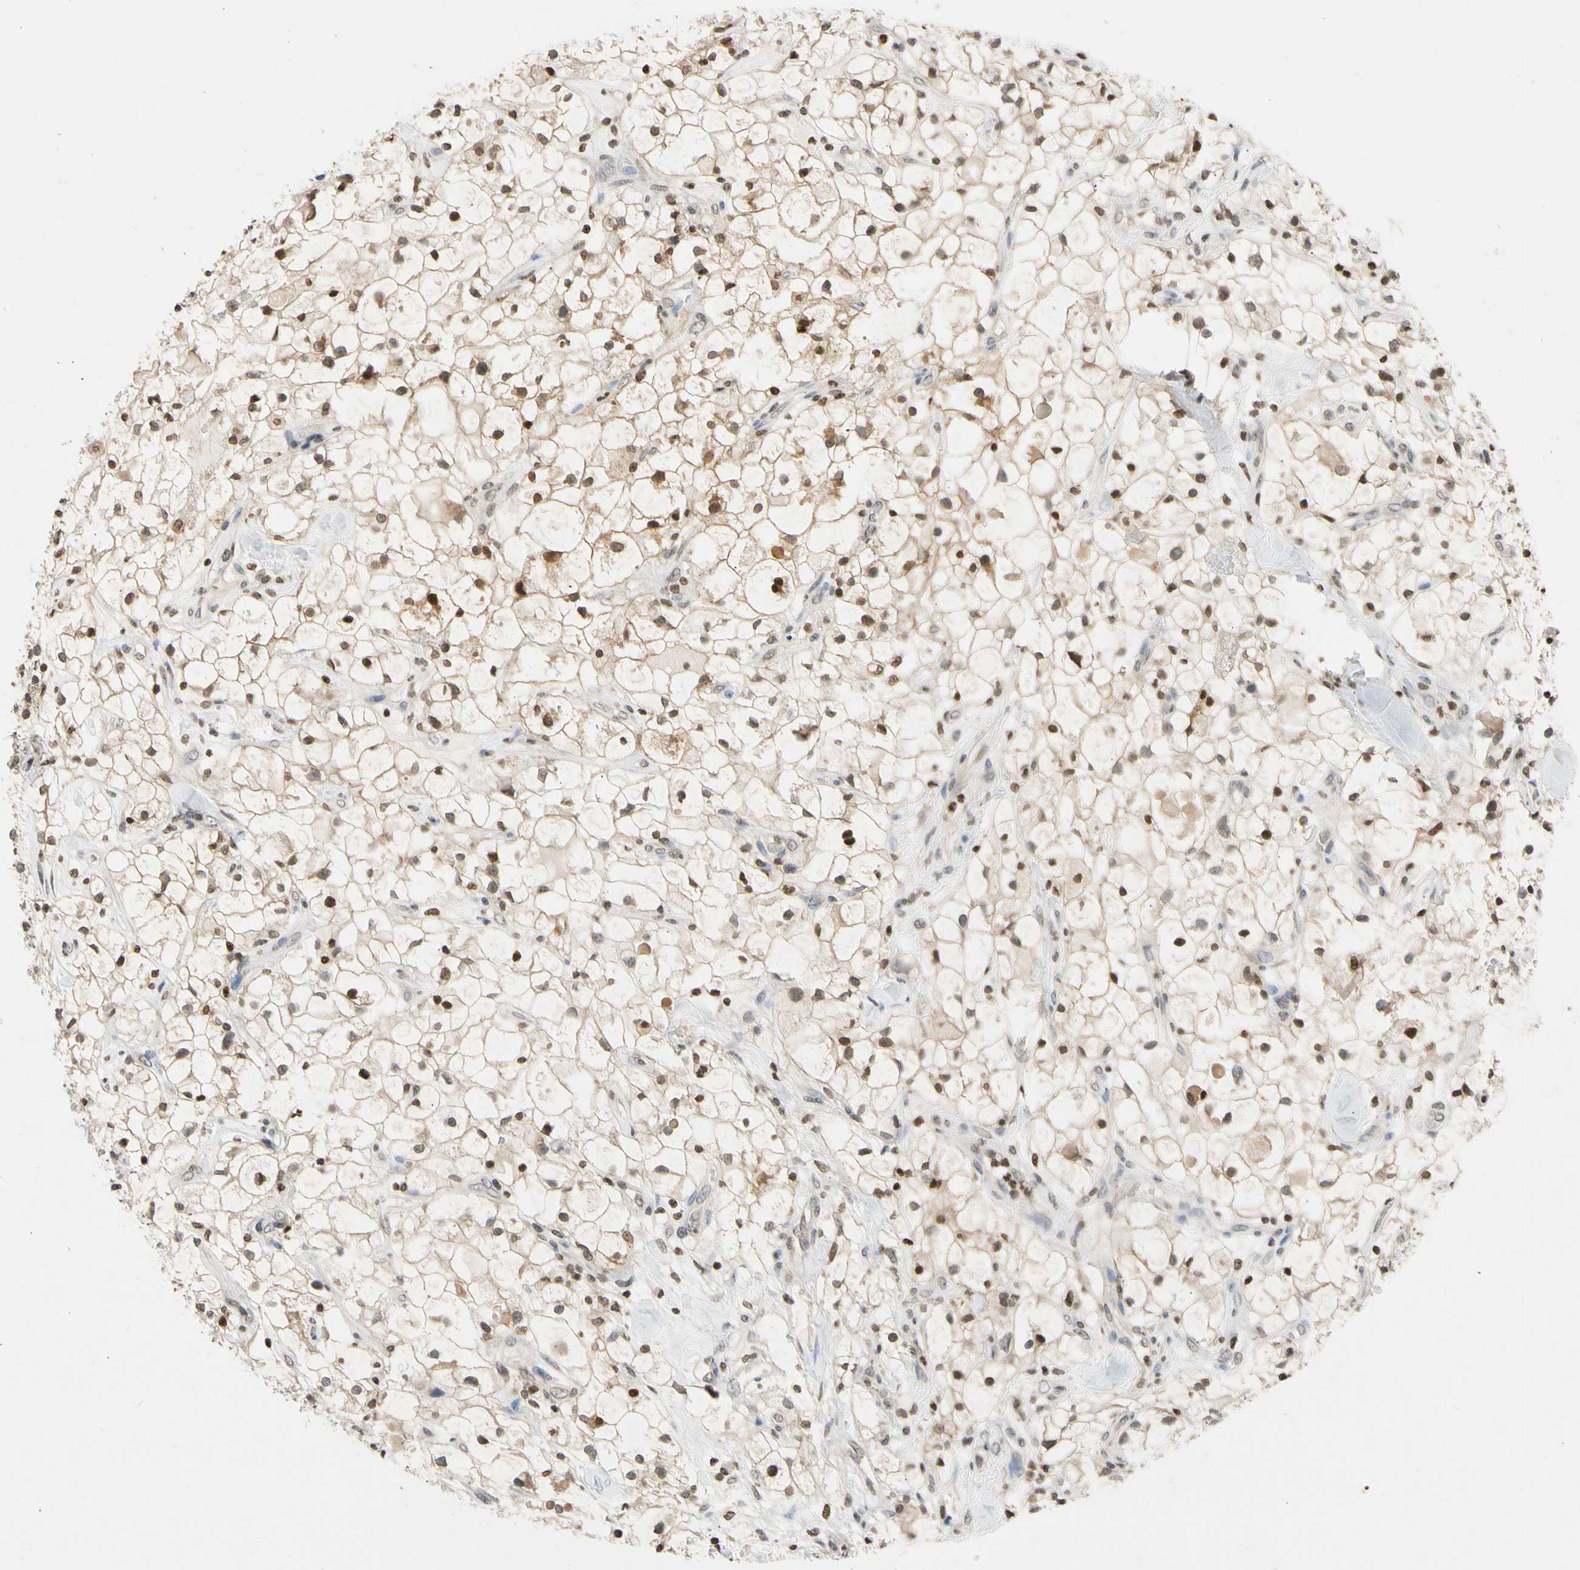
{"staining": {"intensity": "weak", "quantity": "25%-75%", "location": "cytoplasmic/membranous,nuclear"}, "tissue": "renal cancer", "cell_type": "Tumor cells", "image_type": "cancer", "snomed": [{"axis": "morphology", "description": "Adenocarcinoma, NOS"}, {"axis": "topography", "description": "Kidney"}], "caption": "A brown stain highlights weak cytoplasmic/membranous and nuclear staining of a protein in renal adenocarcinoma tumor cells.", "gene": "GPX4", "patient": {"sex": "female", "age": 60}}